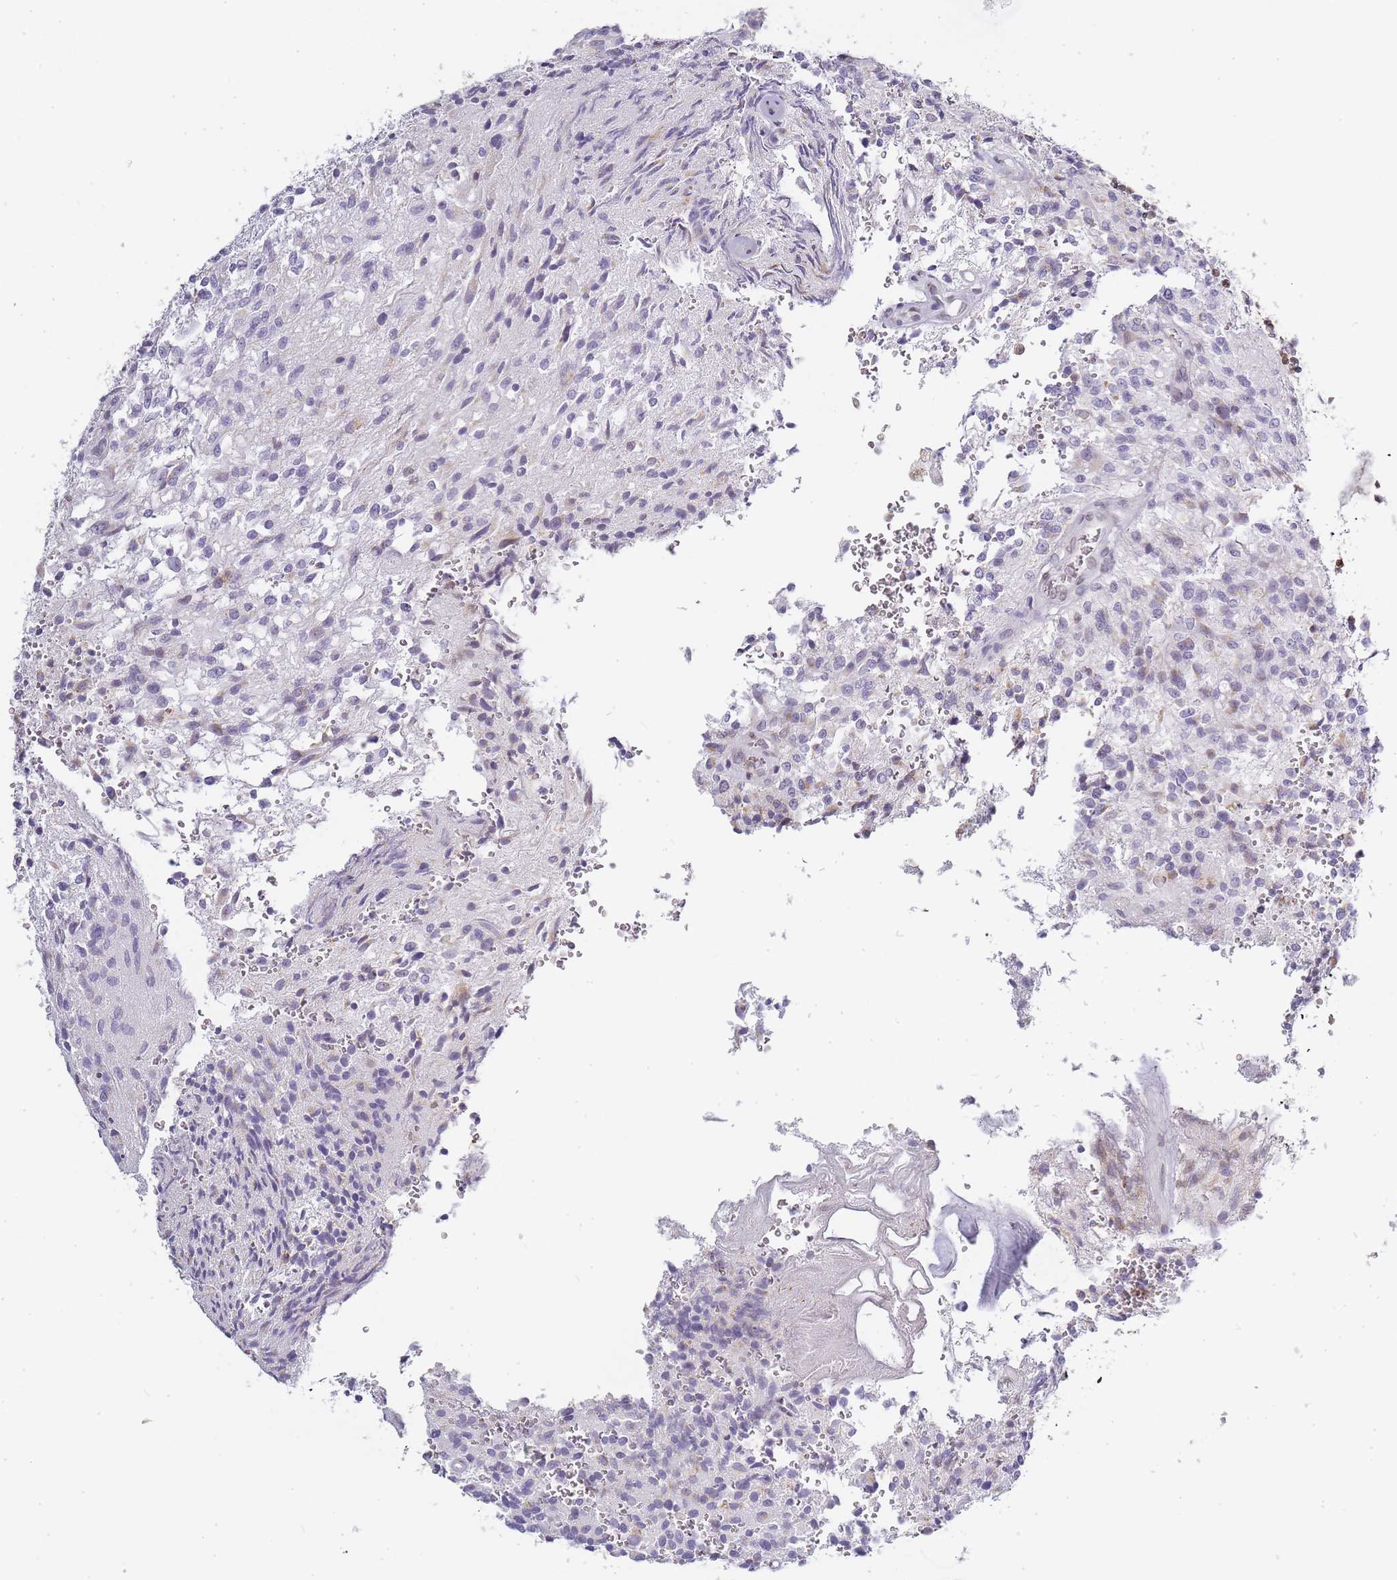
{"staining": {"intensity": "negative", "quantity": "none", "location": "none"}, "tissue": "glioma", "cell_type": "Tumor cells", "image_type": "cancer", "snomed": [{"axis": "morphology", "description": "Normal tissue, NOS"}, {"axis": "morphology", "description": "Glioma, malignant, High grade"}, {"axis": "topography", "description": "Cerebral cortex"}], "caption": "The photomicrograph displays no significant staining in tumor cells of malignant glioma (high-grade).", "gene": "JAKMIP1", "patient": {"sex": "male", "age": 56}}